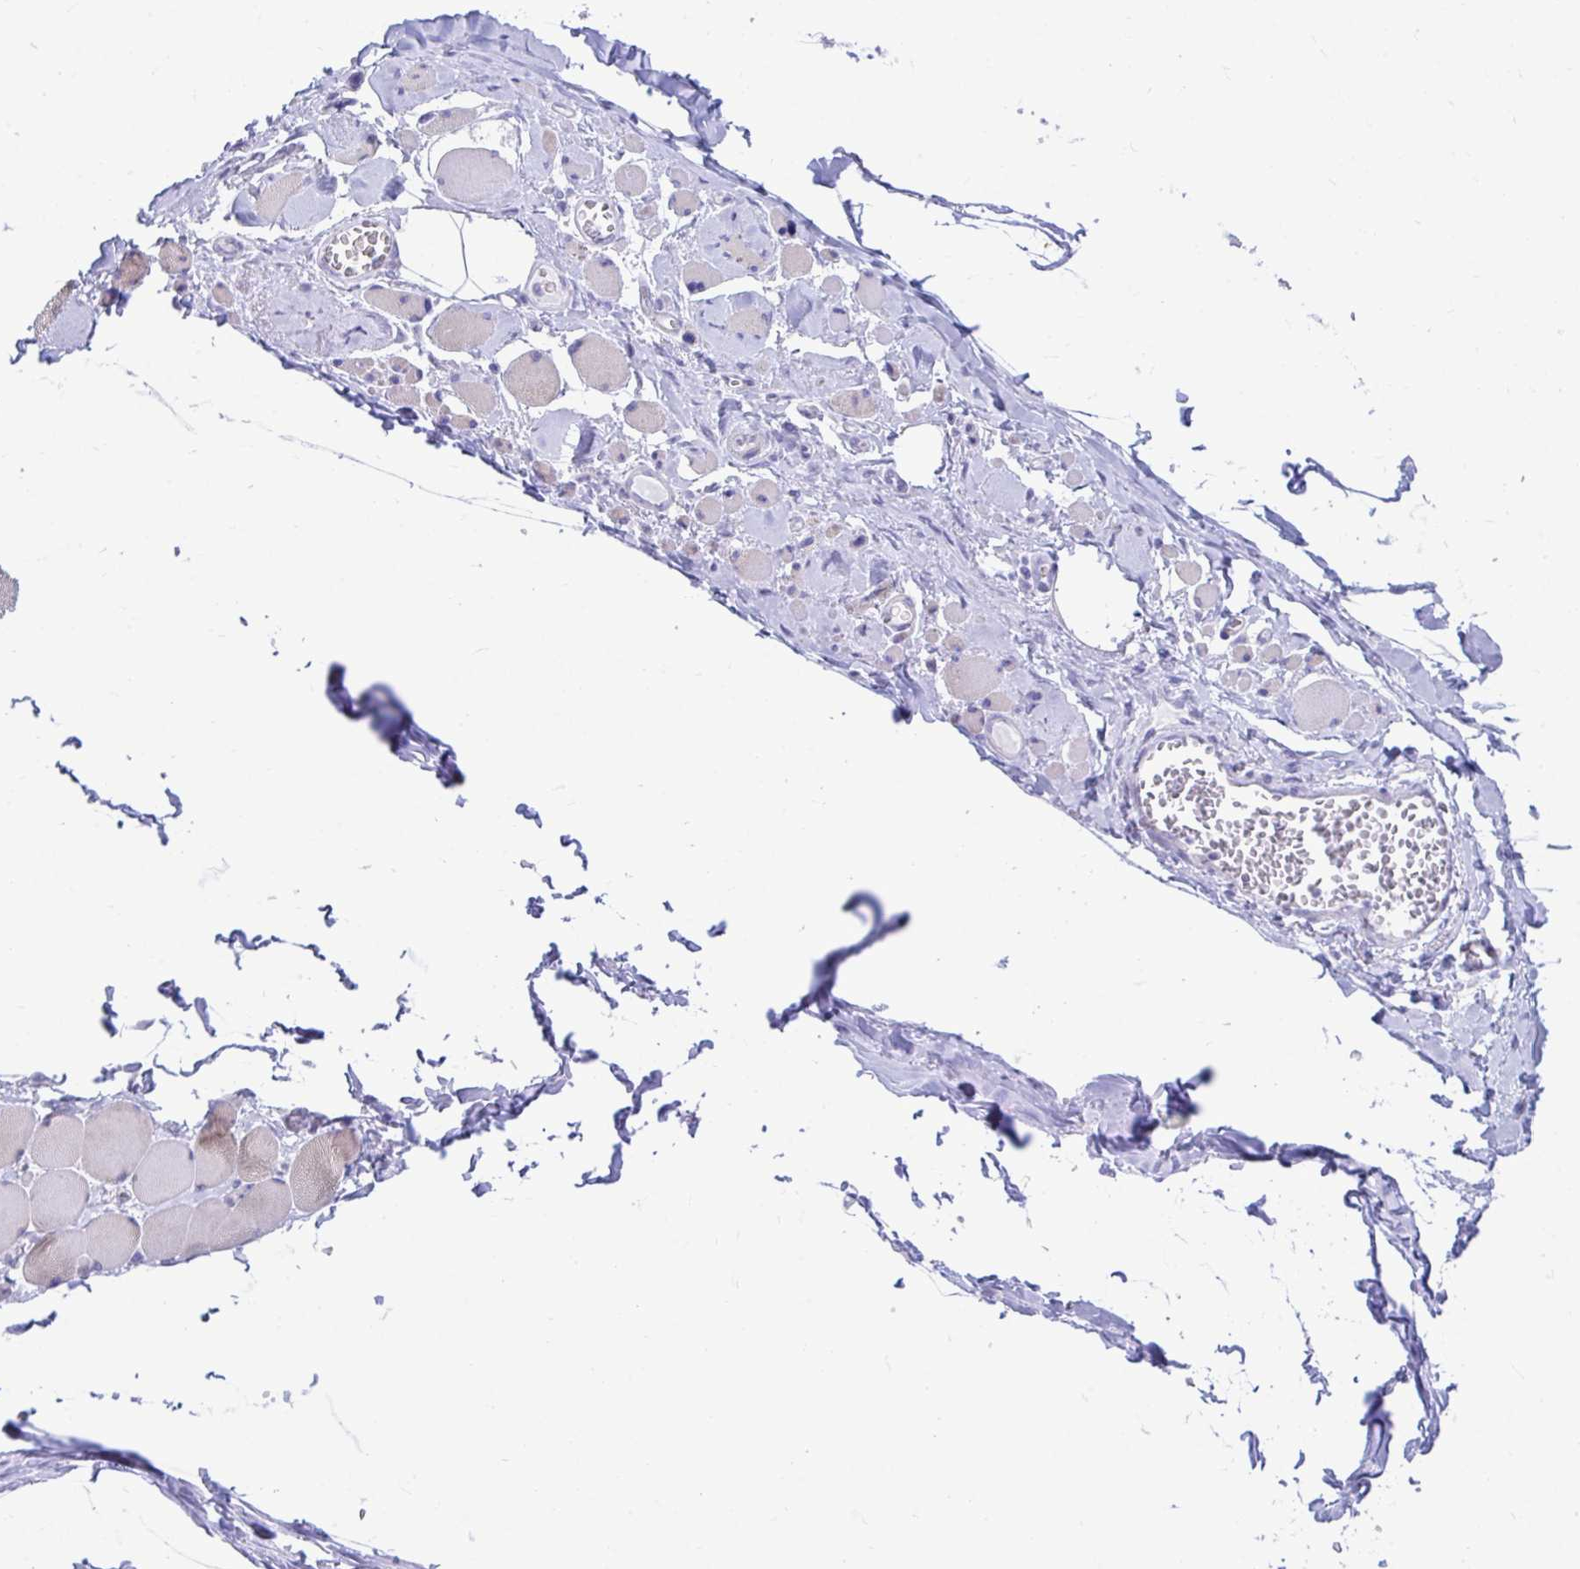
{"staining": {"intensity": "weak", "quantity": "25%-75%", "location": "cytoplasmic/membranous"}, "tissue": "skeletal muscle", "cell_type": "Myocytes", "image_type": "normal", "snomed": [{"axis": "morphology", "description": "Normal tissue, NOS"}, {"axis": "topography", "description": "Skeletal muscle"}], "caption": "Immunohistochemical staining of benign skeletal muscle reveals 25%-75% levels of weak cytoplasmic/membranous protein staining in about 25%-75% of myocytes.", "gene": "SHISA8", "patient": {"sex": "female", "age": 75}}